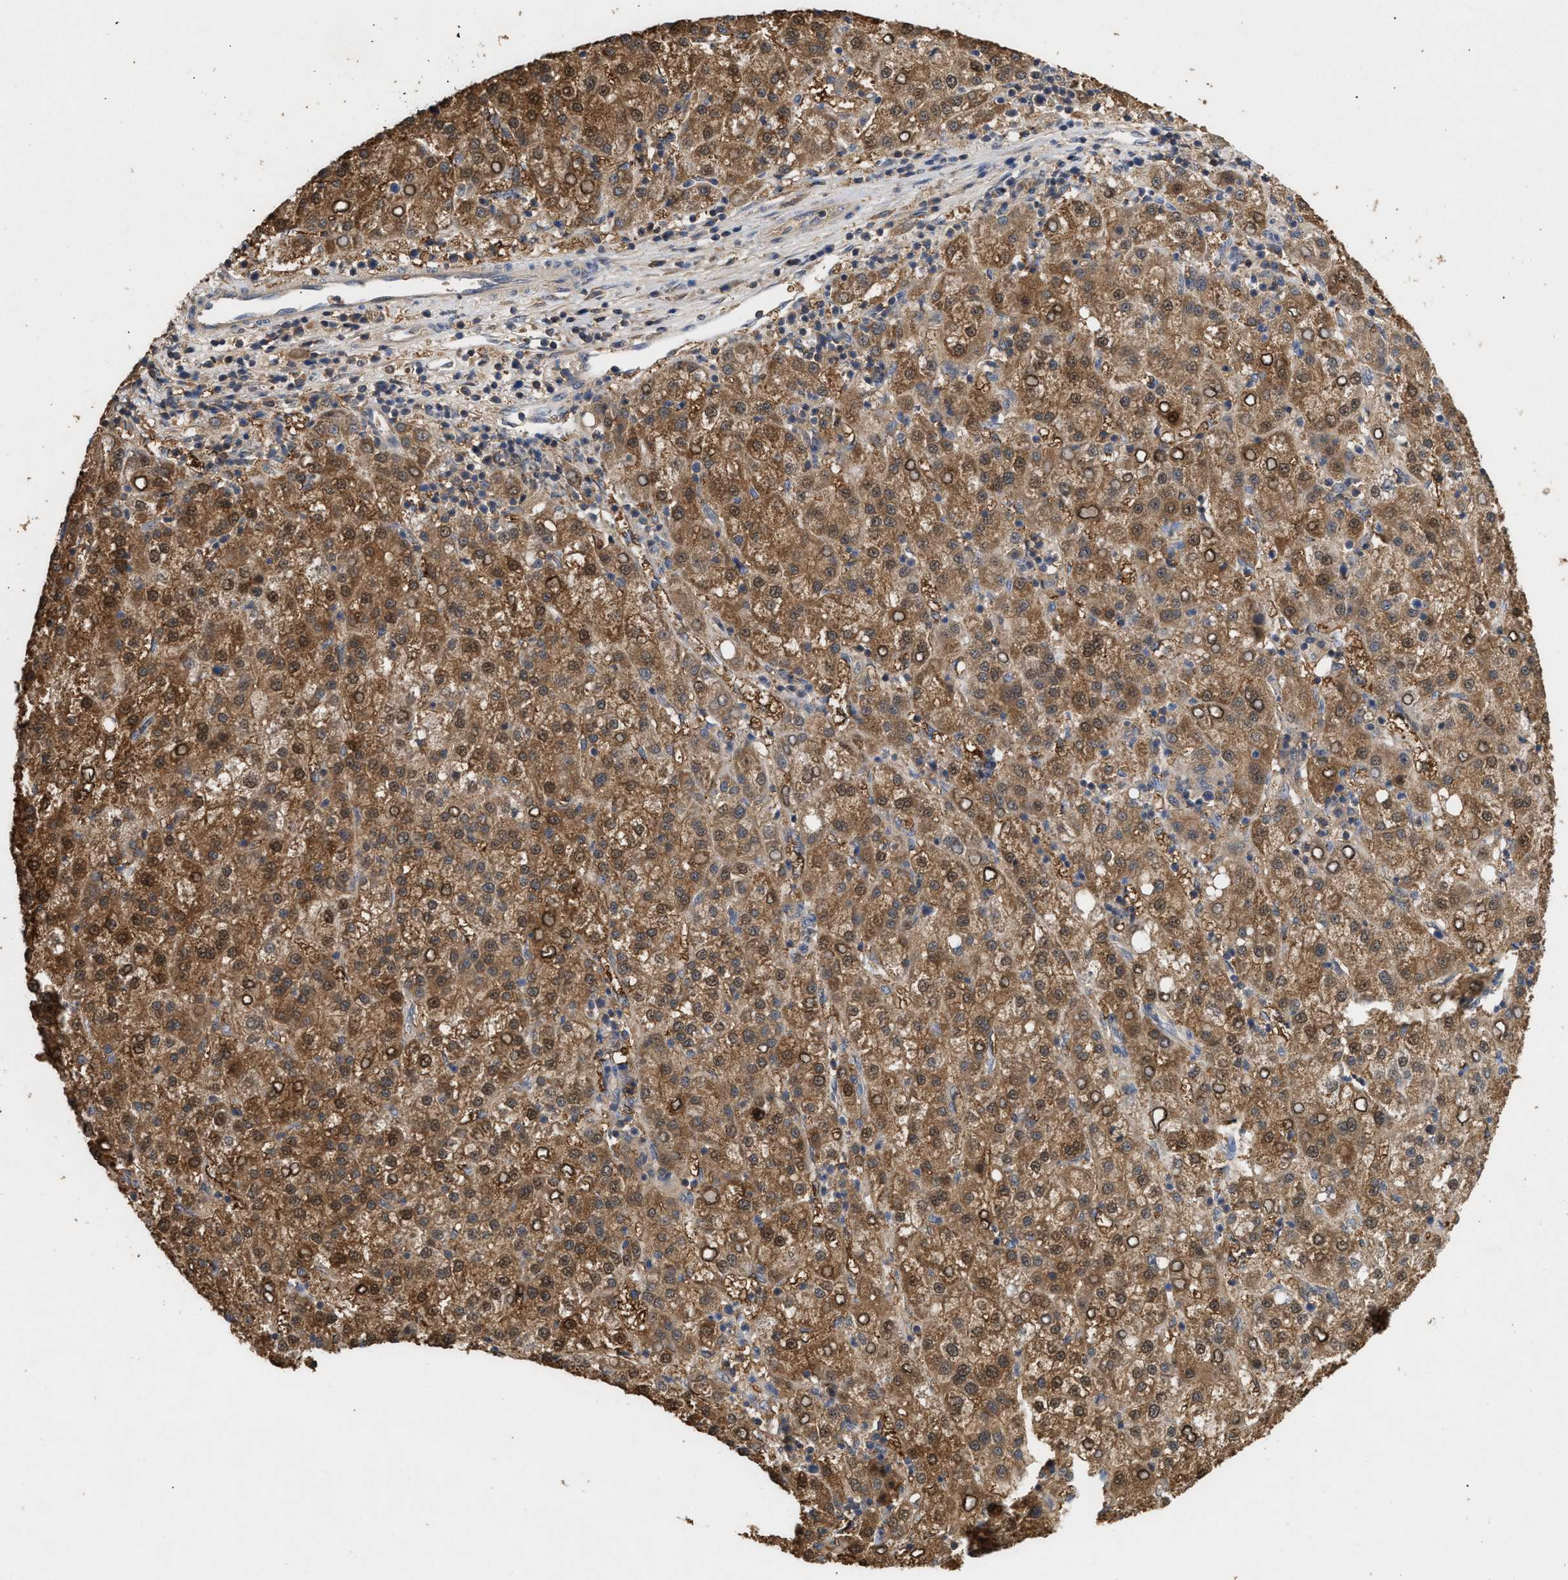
{"staining": {"intensity": "moderate", "quantity": ">75%", "location": "cytoplasmic/membranous,nuclear"}, "tissue": "liver cancer", "cell_type": "Tumor cells", "image_type": "cancer", "snomed": [{"axis": "morphology", "description": "Carcinoma, Hepatocellular, NOS"}, {"axis": "topography", "description": "Liver"}], "caption": "Liver cancer (hepatocellular carcinoma) stained with immunohistochemistry (IHC) reveals moderate cytoplasmic/membranous and nuclear positivity in approximately >75% of tumor cells.", "gene": "FITM1", "patient": {"sex": "female", "age": 58}}